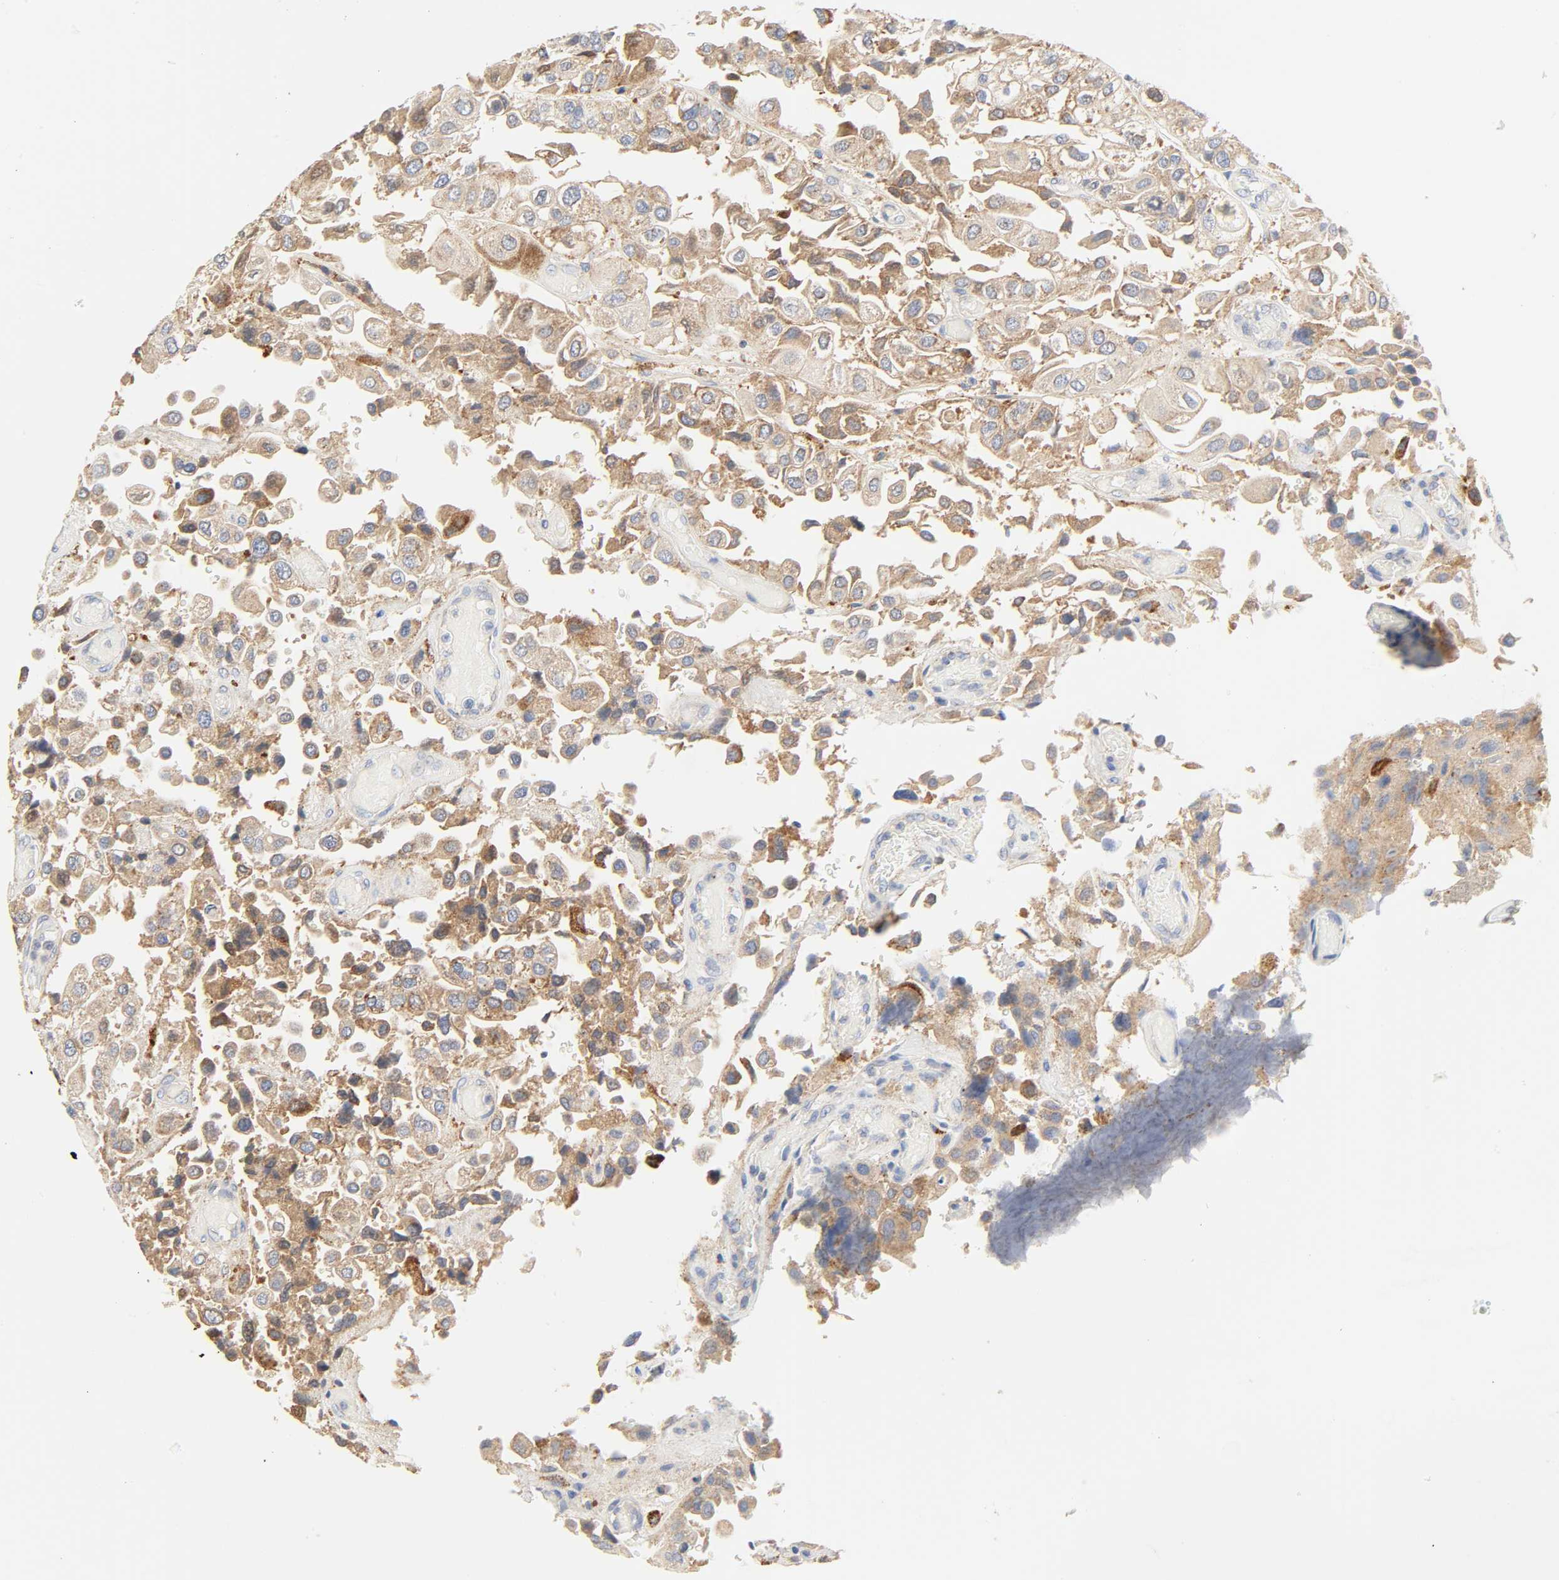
{"staining": {"intensity": "moderate", "quantity": ">75%", "location": "cytoplasmic/membranous"}, "tissue": "urothelial cancer", "cell_type": "Tumor cells", "image_type": "cancer", "snomed": [{"axis": "morphology", "description": "Urothelial carcinoma, High grade"}, {"axis": "topography", "description": "Urinary bladder"}], "caption": "A photomicrograph of urothelial cancer stained for a protein reveals moderate cytoplasmic/membranous brown staining in tumor cells.", "gene": "CAMK2A", "patient": {"sex": "female", "age": 64}}